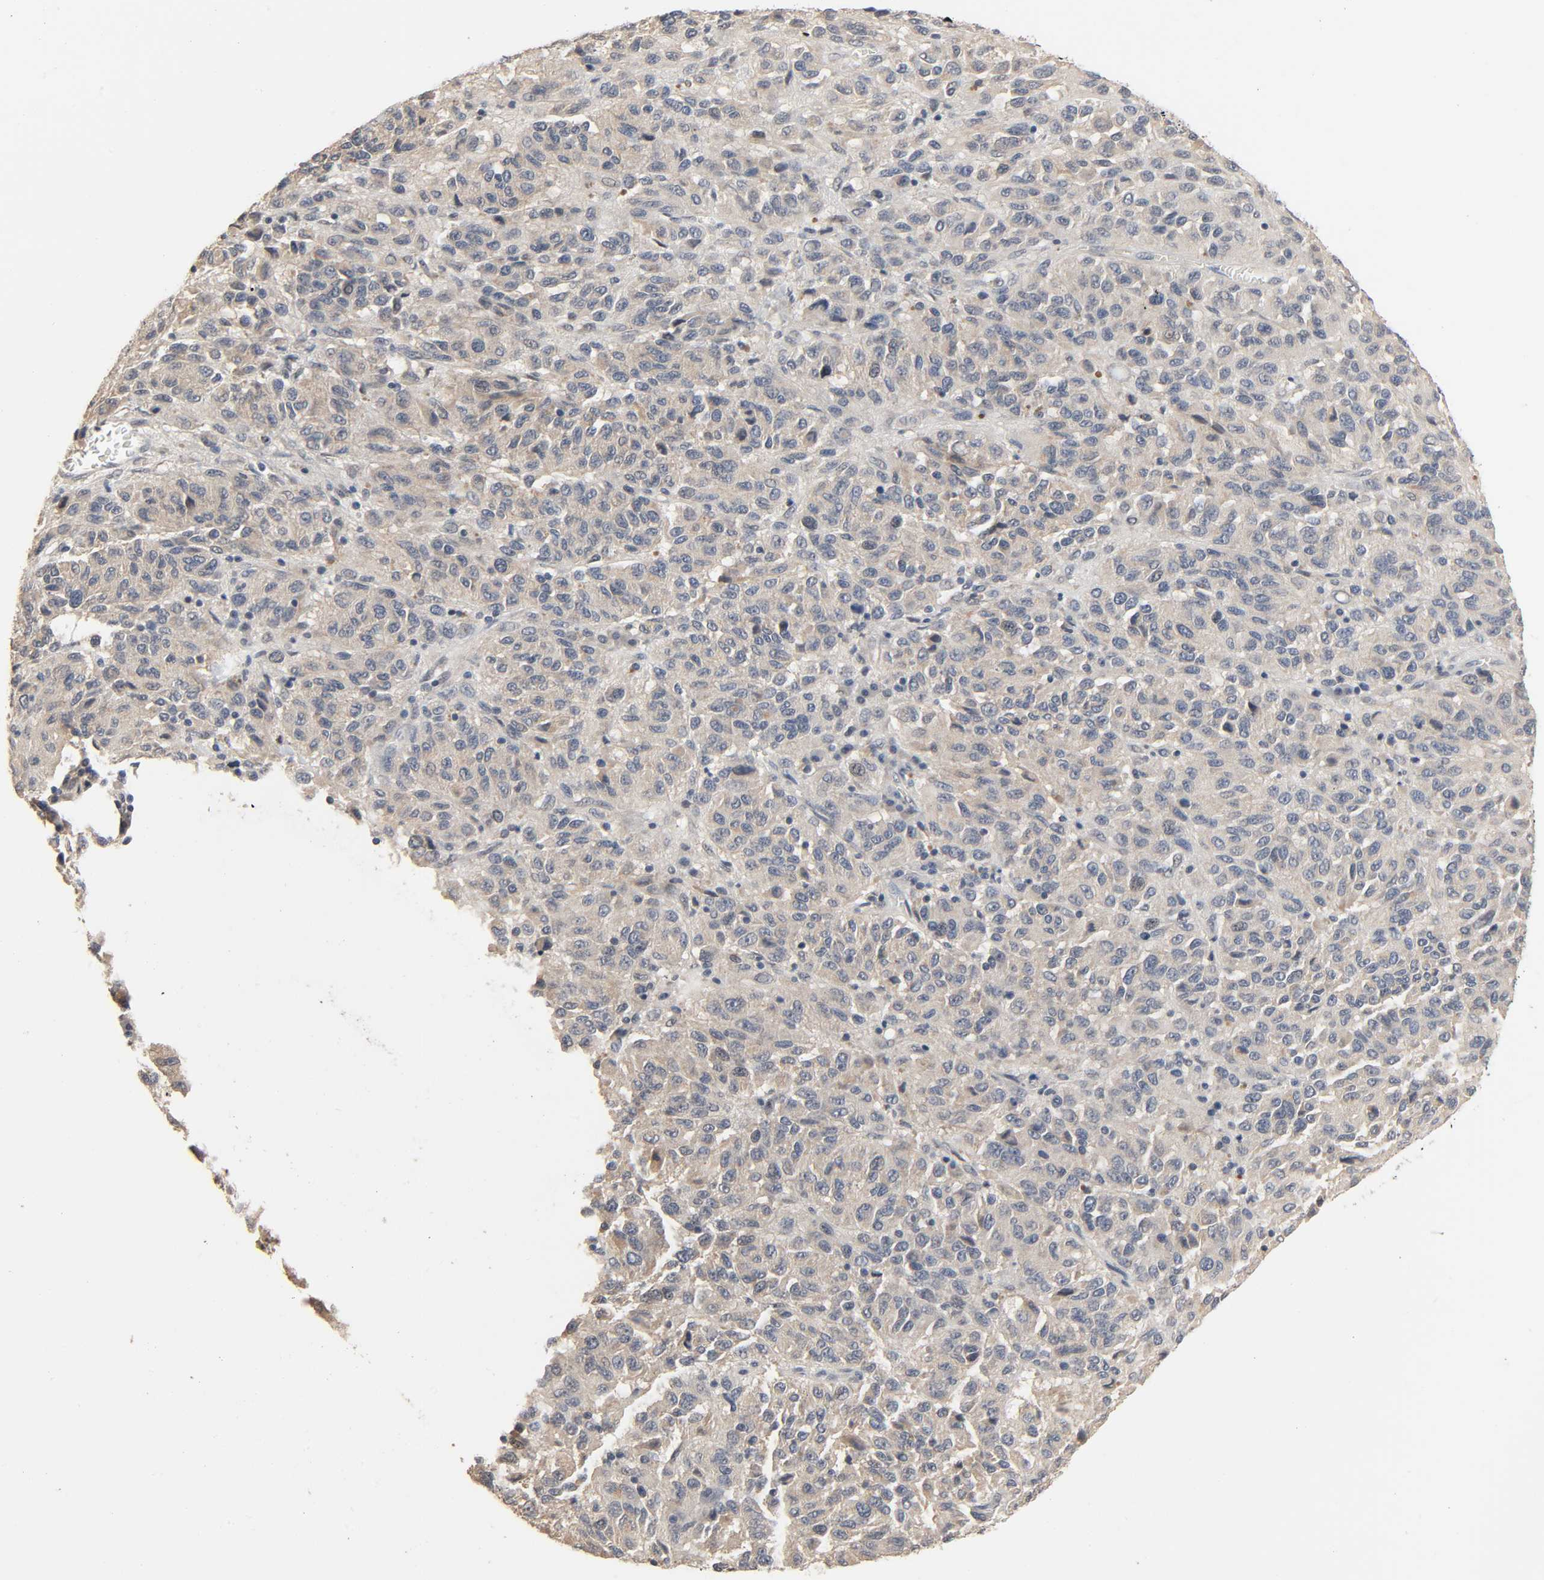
{"staining": {"intensity": "negative", "quantity": "none", "location": "none"}, "tissue": "melanoma", "cell_type": "Tumor cells", "image_type": "cancer", "snomed": [{"axis": "morphology", "description": "Malignant melanoma, Metastatic site"}, {"axis": "topography", "description": "Lung"}], "caption": "Immunohistochemical staining of malignant melanoma (metastatic site) reveals no significant staining in tumor cells. (Immunohistochemistry (ihc), brightfield microscopy, high magnification).", "gene": "MAGEA8", "patient": {"sex": "male", "age": 64}}